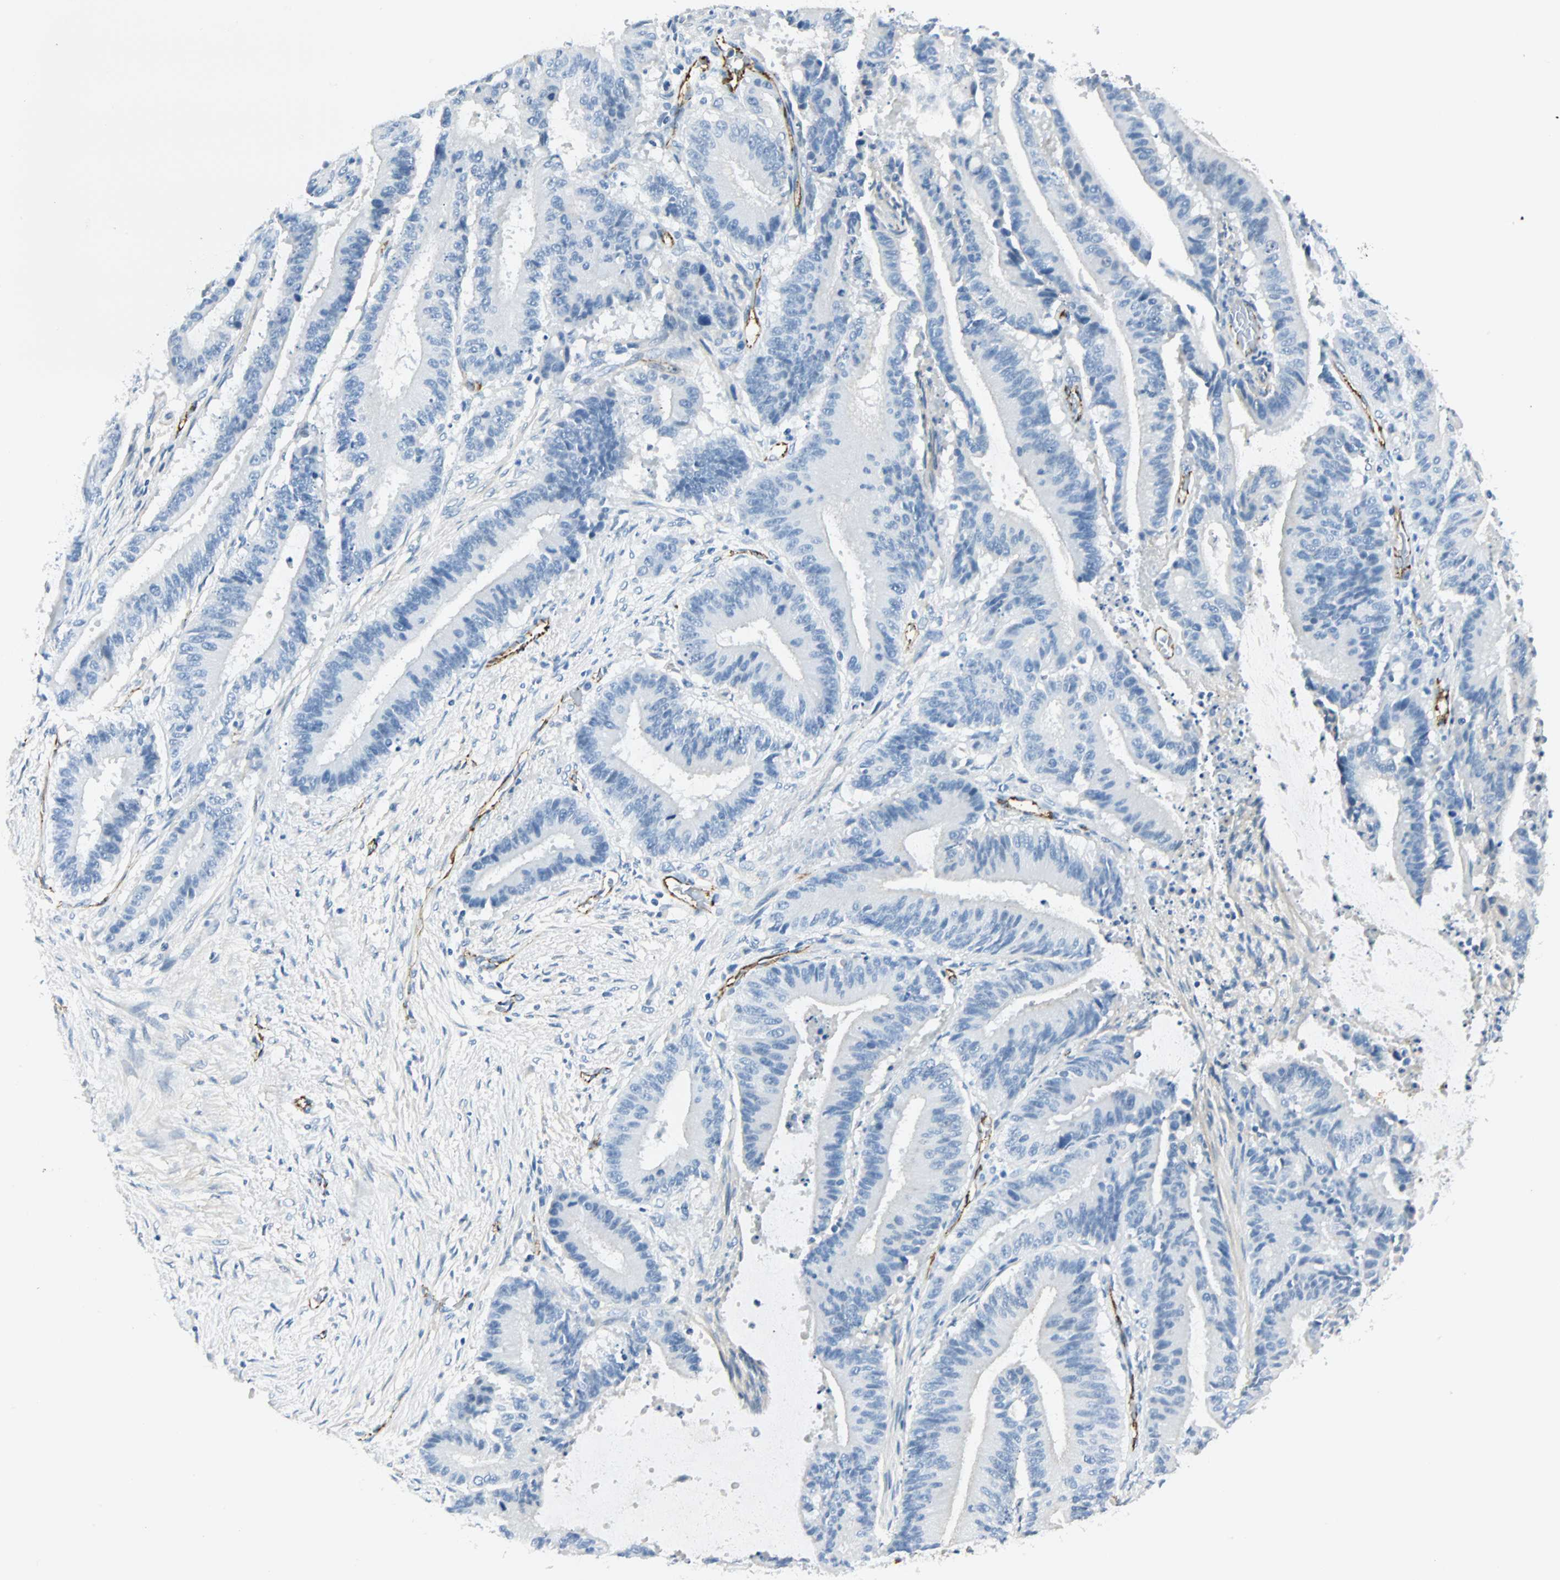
{"staining": {"intensity": "negative", "quantity": "none", "location": "none"}, "tissue": "liver cancer", "cell_type": "Tumor cells", "image_type": "cancer", "snomed": [{"axis": "morphology", "description": "Cholangiocarcinoma"}, {"axis": "topography", "description": "Liver"}], "caption": "Protein analysis of liver cholangiocarcinoma displays no significant expression in tumor cells.", "gene": "VPS9D1", "patient": {"sex": "female", "age": 73}}